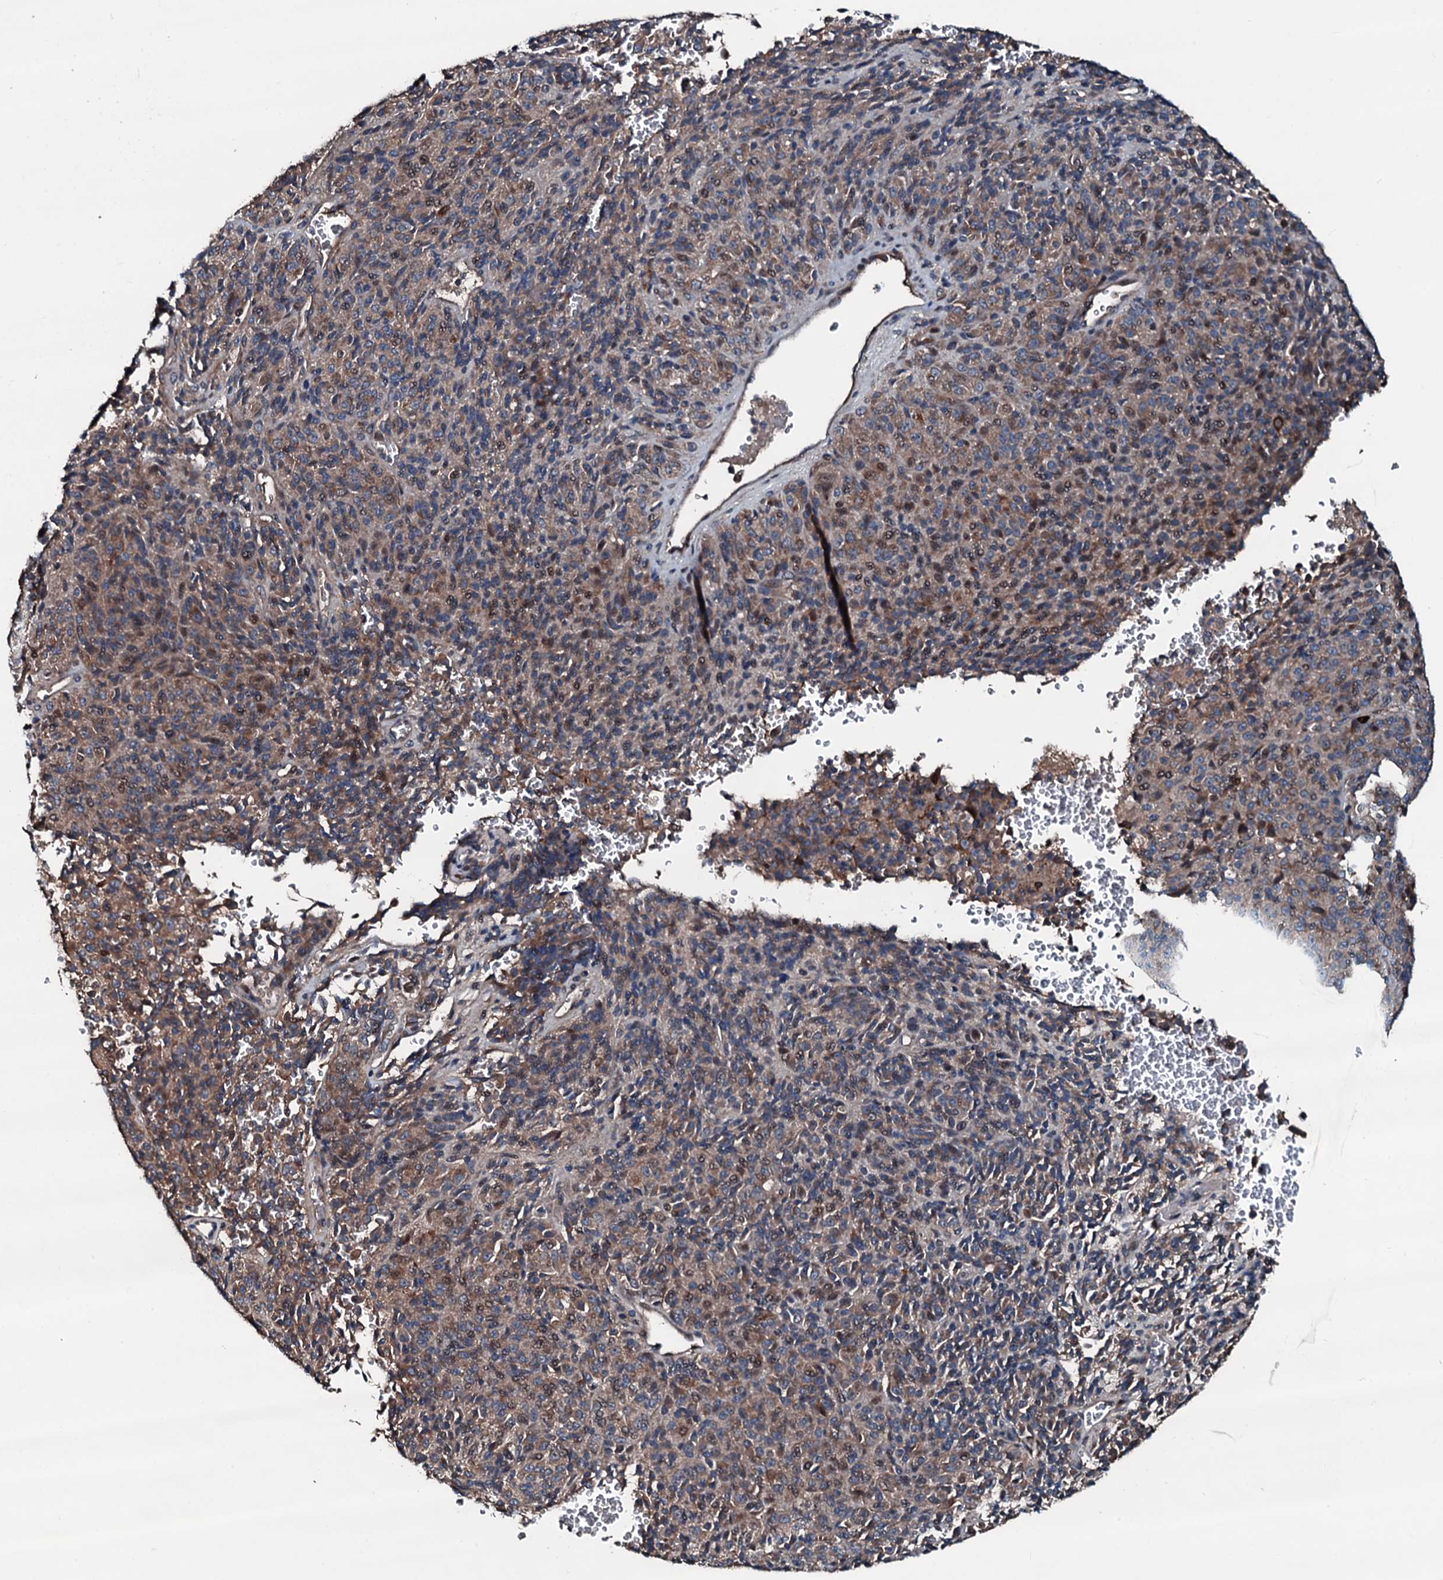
{"staining": {"intensity": "moderate", "quantity": "25%-75%", "location": "cytoplasmic/membranous,nuclear"}, "tissue": "melanoma", "cell_type": "Tumor cells", "image_type": "cancer", "snomed": [{"axis": "morphology", "description": "Malignant melanoma, Metastatic site"}, {"axis": "topography", "description": "Brain"}], "caption": "A brown stain labels moderate cytoplasmic/membranous and nuclear positivity of a protein in human melanoma tumor cells.", "gene": "AARS1", "patient": {"sex": "female", "age": 56}}